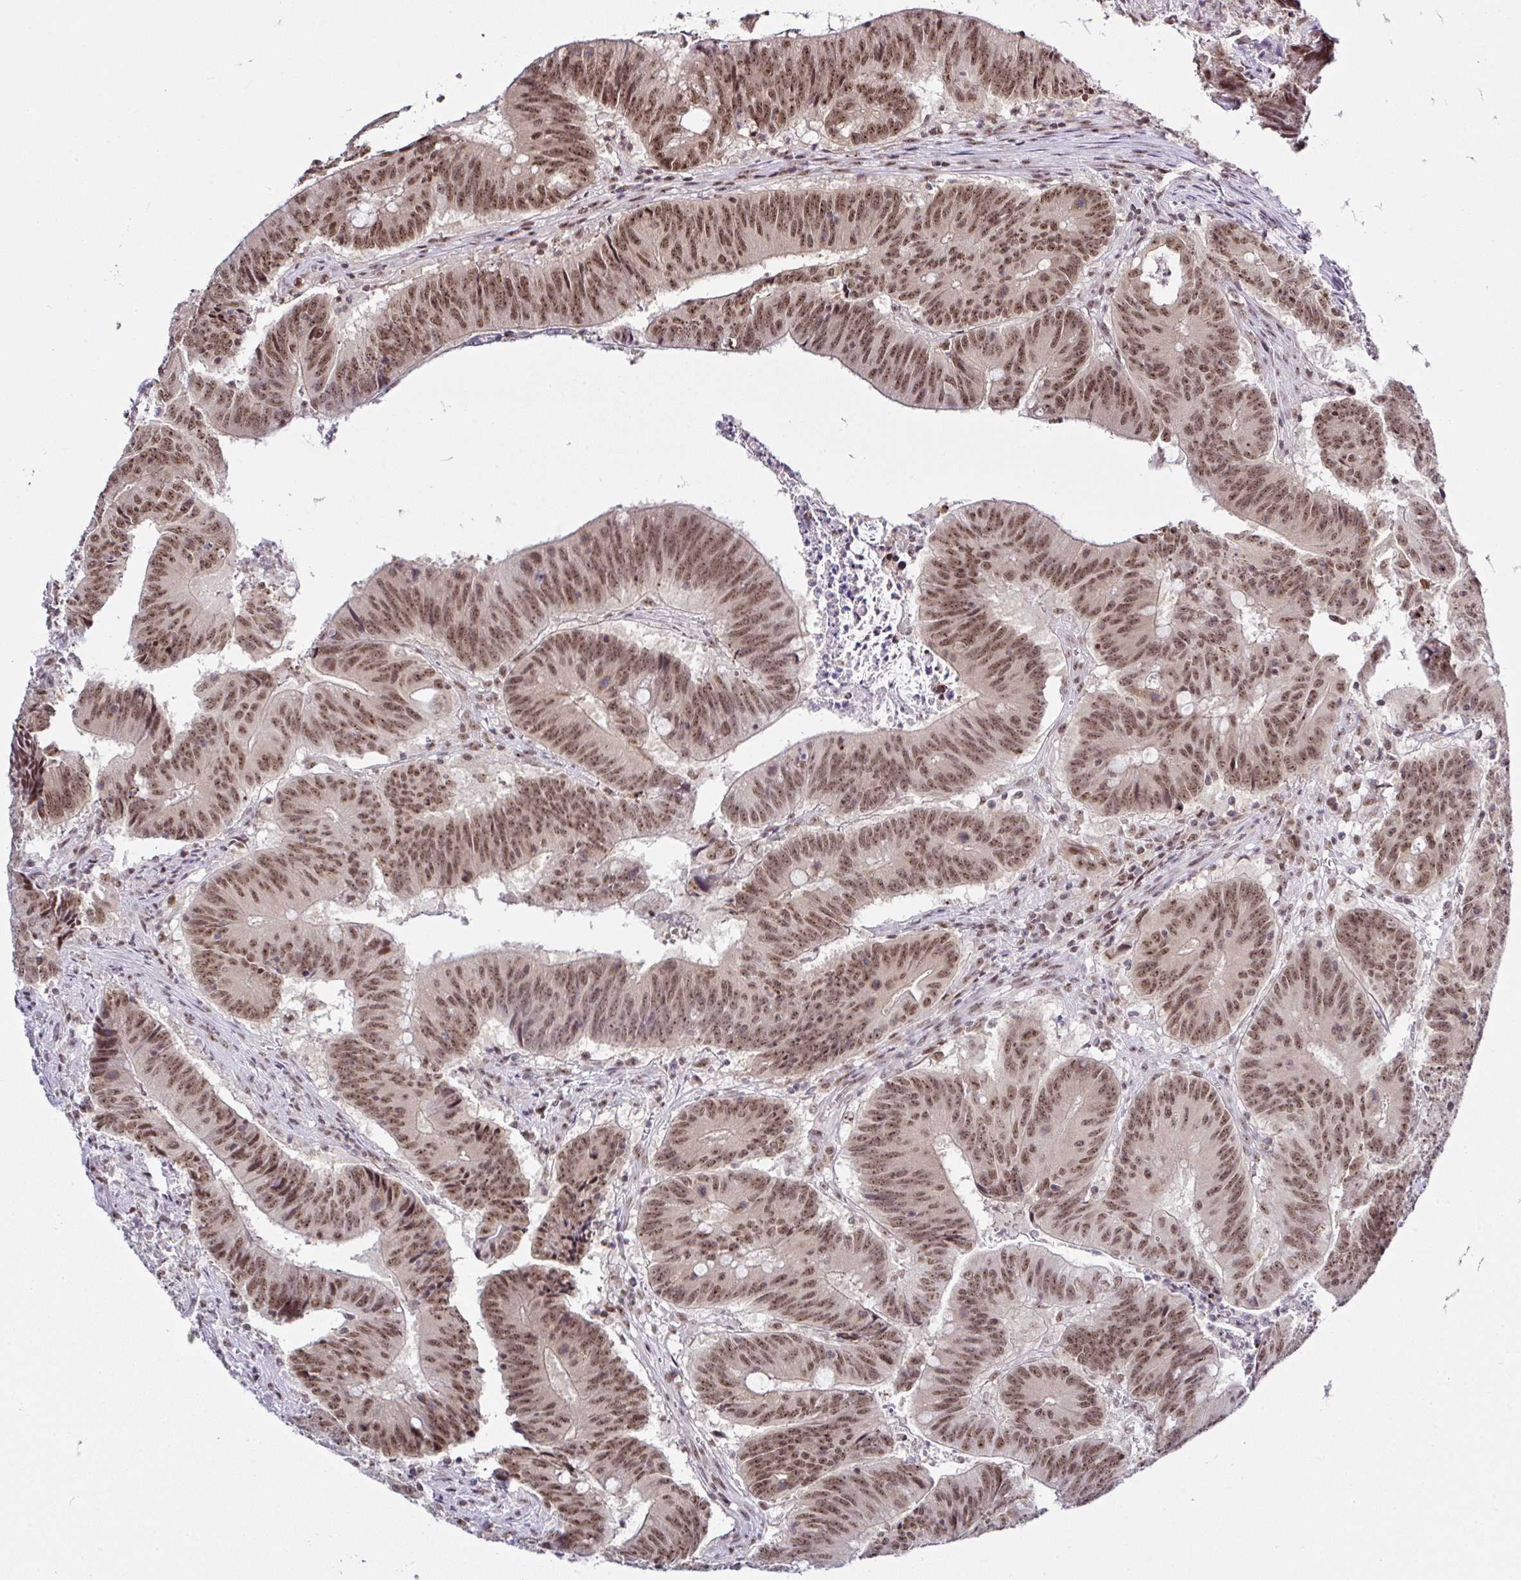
{"staining": {"intensity": "moderate", "quantity": ">75%", "location": "nuclear"}, "tissue": "colorectal cancer", "cell_type": "Tumor cells", "image_type": "cancer", "snomed": [{"axis": "morphology", "description": "Adenocarcinoma, NOS"}, {"axis": "topography", "description": "Colon"}], "caption": "An immunohistochemistry (IHC) histopathology image of tumor tissue is shown. Protein staining in brown highlights moderate nuclear positivity in colorectal cancer (adenocarcinoma) within tumor cells.", "gene": "PTPN2", "patient": {"sex": "female", "age": 87}}